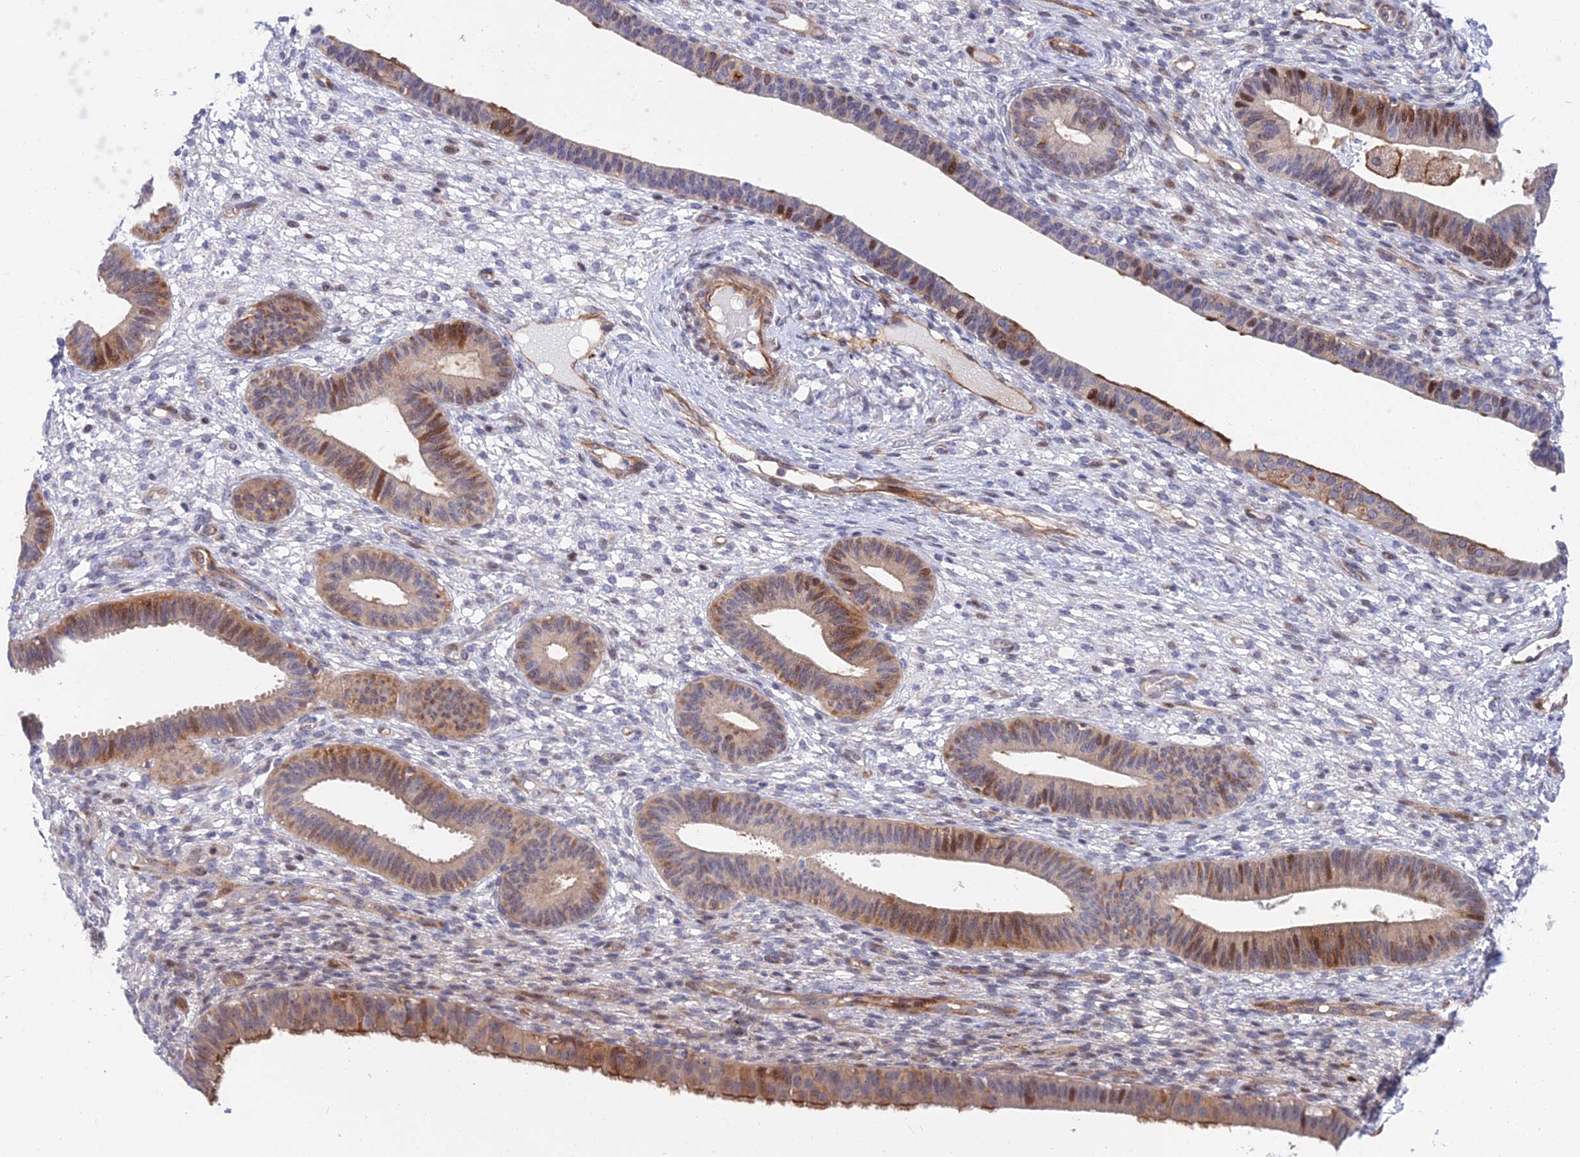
{"staining": {"intensity": "negative", "quantity": "none", "location": "none"}, "tissue": "endometrium", "cell_type": "Cells in endometrial stroma", "image_type": "normal", "snomed": [{"axis": "morphology", "description": "Normal tissue, NOS"}, {"axis": "topography", "description": "Endometrium"}], "caption": "Immunohistochemistry (IHC) photomicrograph of unremarkable endometrium: endometrium stained with DAB shows no significant protein positivity in cells in endometrial stroma.", "gene": "TRIM43B", "patient": {"sex": "female", "age": 61}}